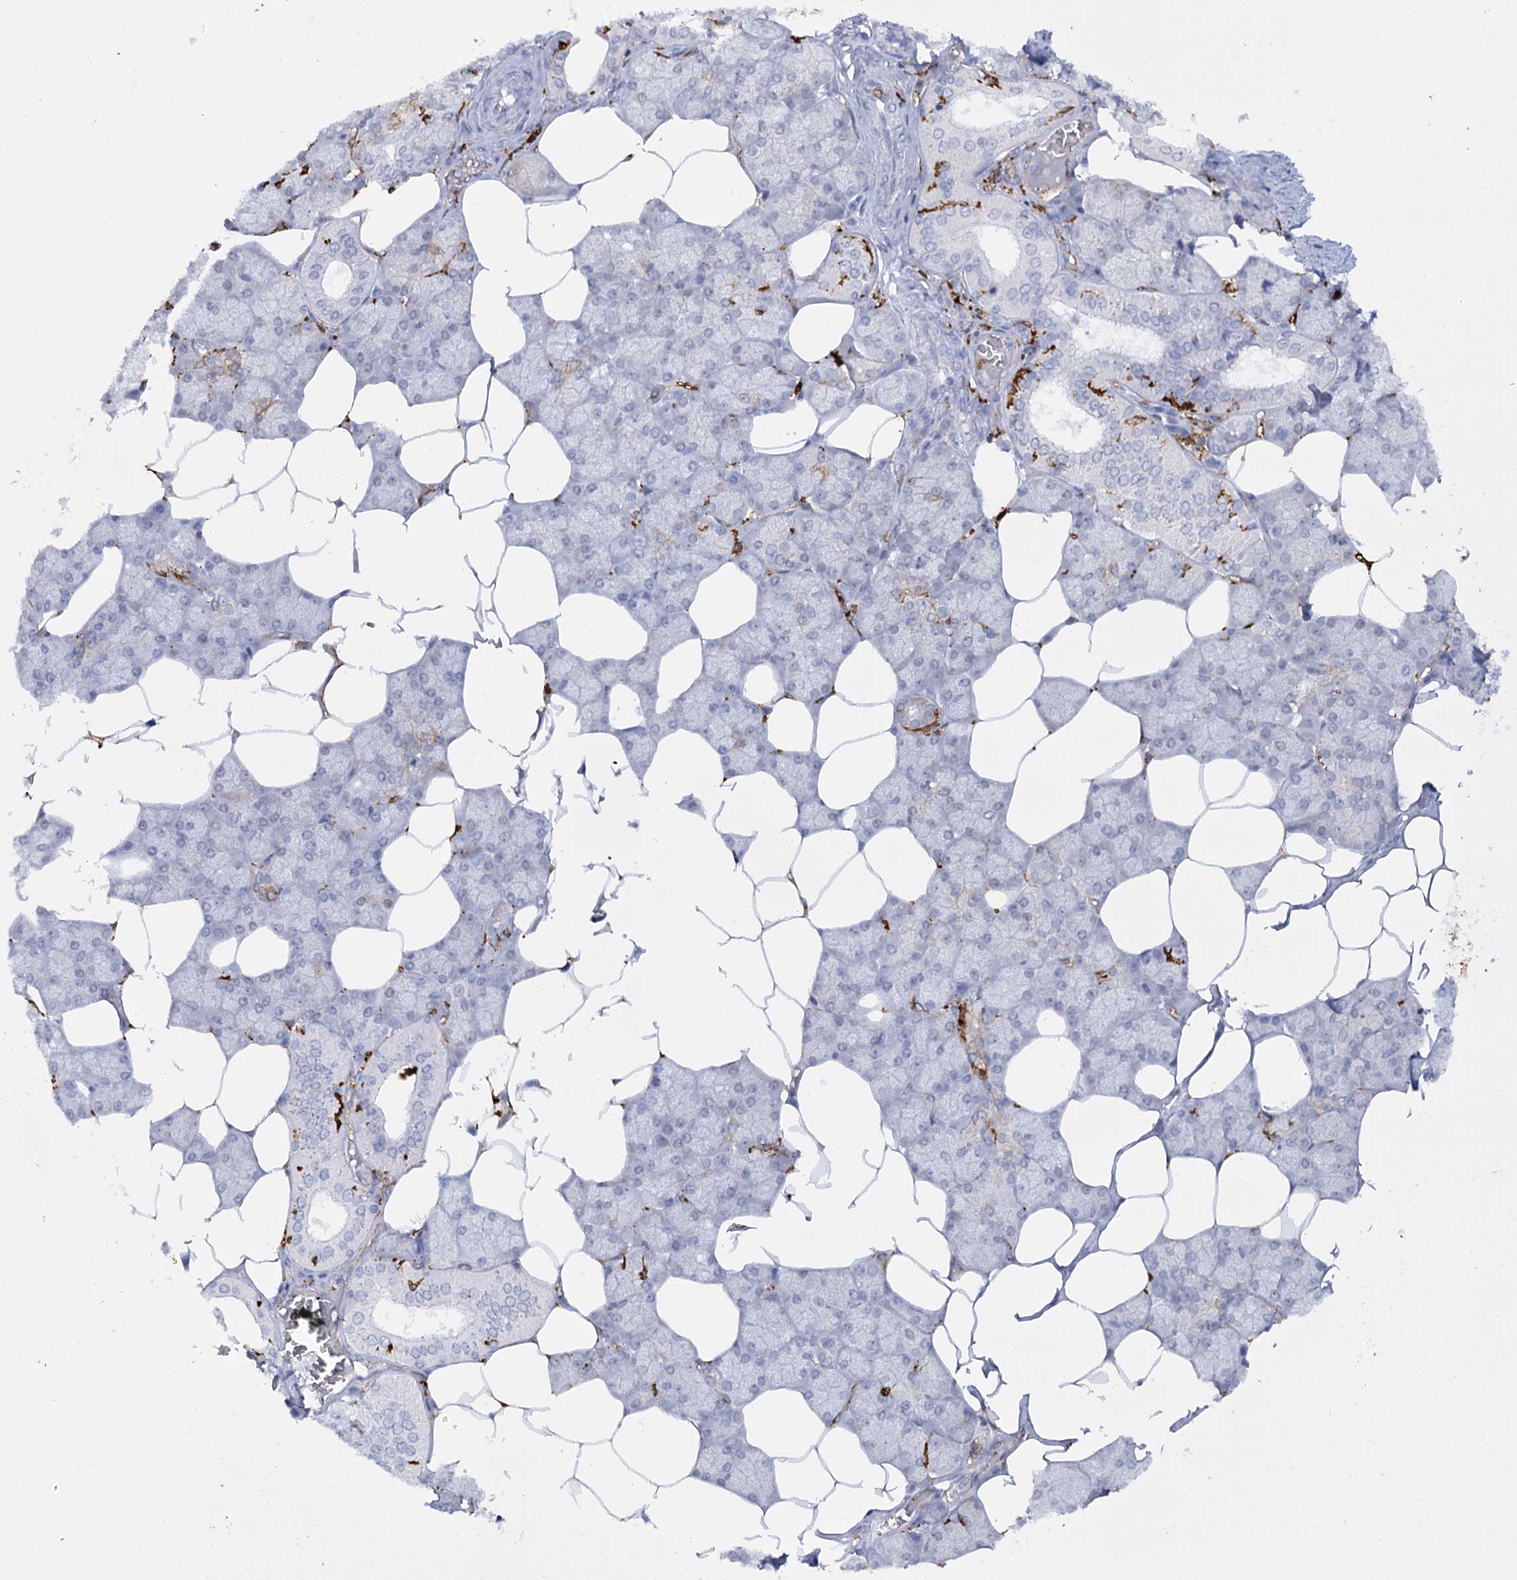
{"staining": {"intensity": "moderate", "quantity": "<25%", "location": "cytoplasmic/membranous"}, "tissue": "salivary gland", "cell_type": "Glandular cells", "image_type": "normal", "snomed": [{"axis": "morphology", "description": "Normal tissue, NOS"}, {"axis": "topography", "description": "Salivary gland"}], "caption": "The immunohistochemical stain highlights moderate cytoplasmic/membranous positivity in glandular cells of benign salivary gland. The protein of interest is stained brown, and the nuclei are stained in blue (DAB IHC with brightfield microscopy, high magnification).", "gene": "PIWIL4", "patient": {"sex": "male", "age": 62}}